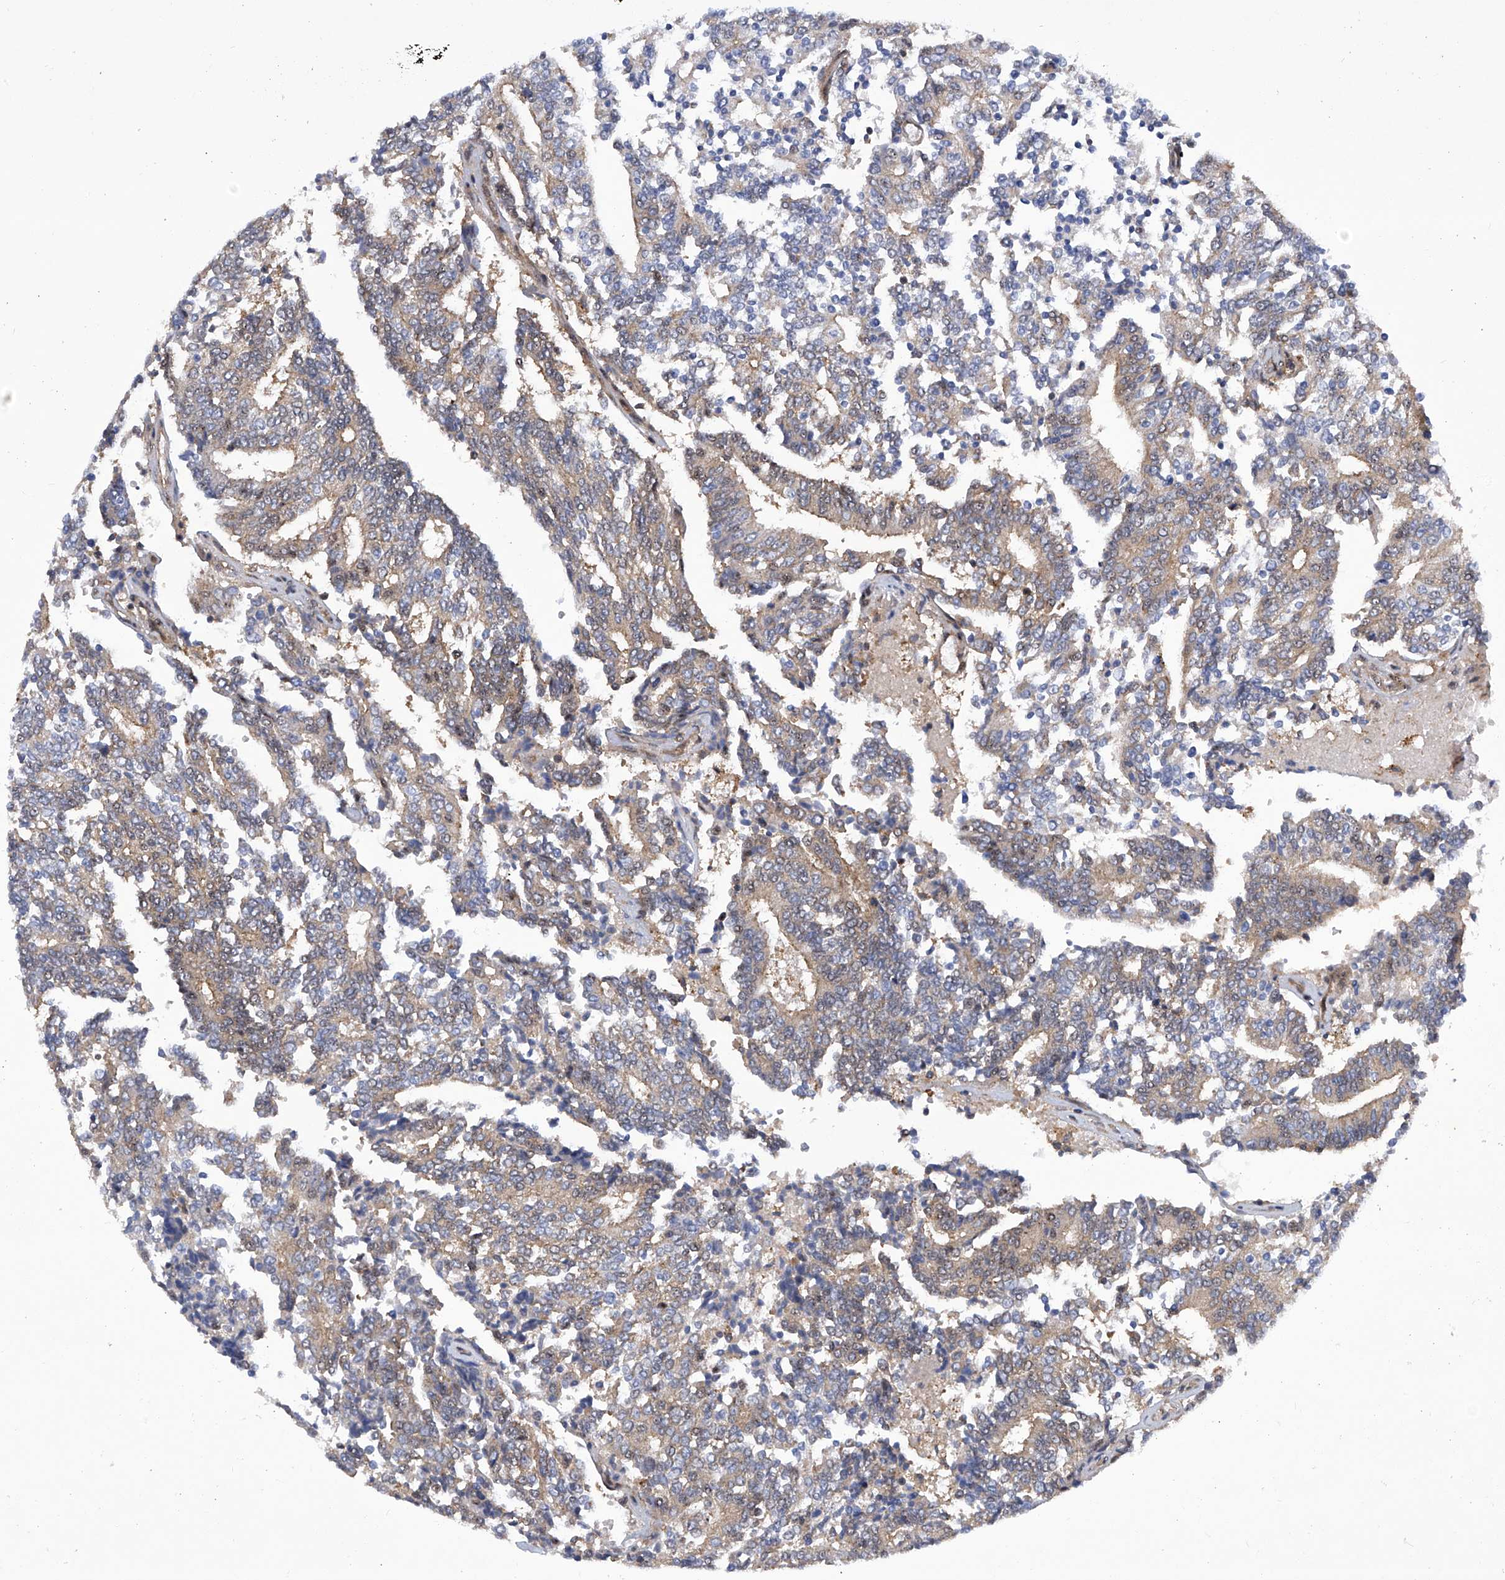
{"staining": {"intensity": "weak", "quantity": "25%-75%", "location": "cytoplasmic/membranous"}, "tissue": "prostate cancer", "cell_type": "Tumor cells", "image_type": "cancer", "snomed": [{"axis": "morphology", "description": "Normal tissue, NOS"}, {"axis": "morphology", "description": "Adenocarcinoma, High grade"}, {"axis": "topography", "description": "Prostate"}, {"axis": "topography", "description": "Seminal veicle"}], "caption": "Tumor cells show low levels of weak cytoplasmic/membranous expression in about 25%-75% of cells in prostate cancer (high-grade adenocarcinoma).", "gene": "CISH", "patient": {"sex": "male", "age": 55}}